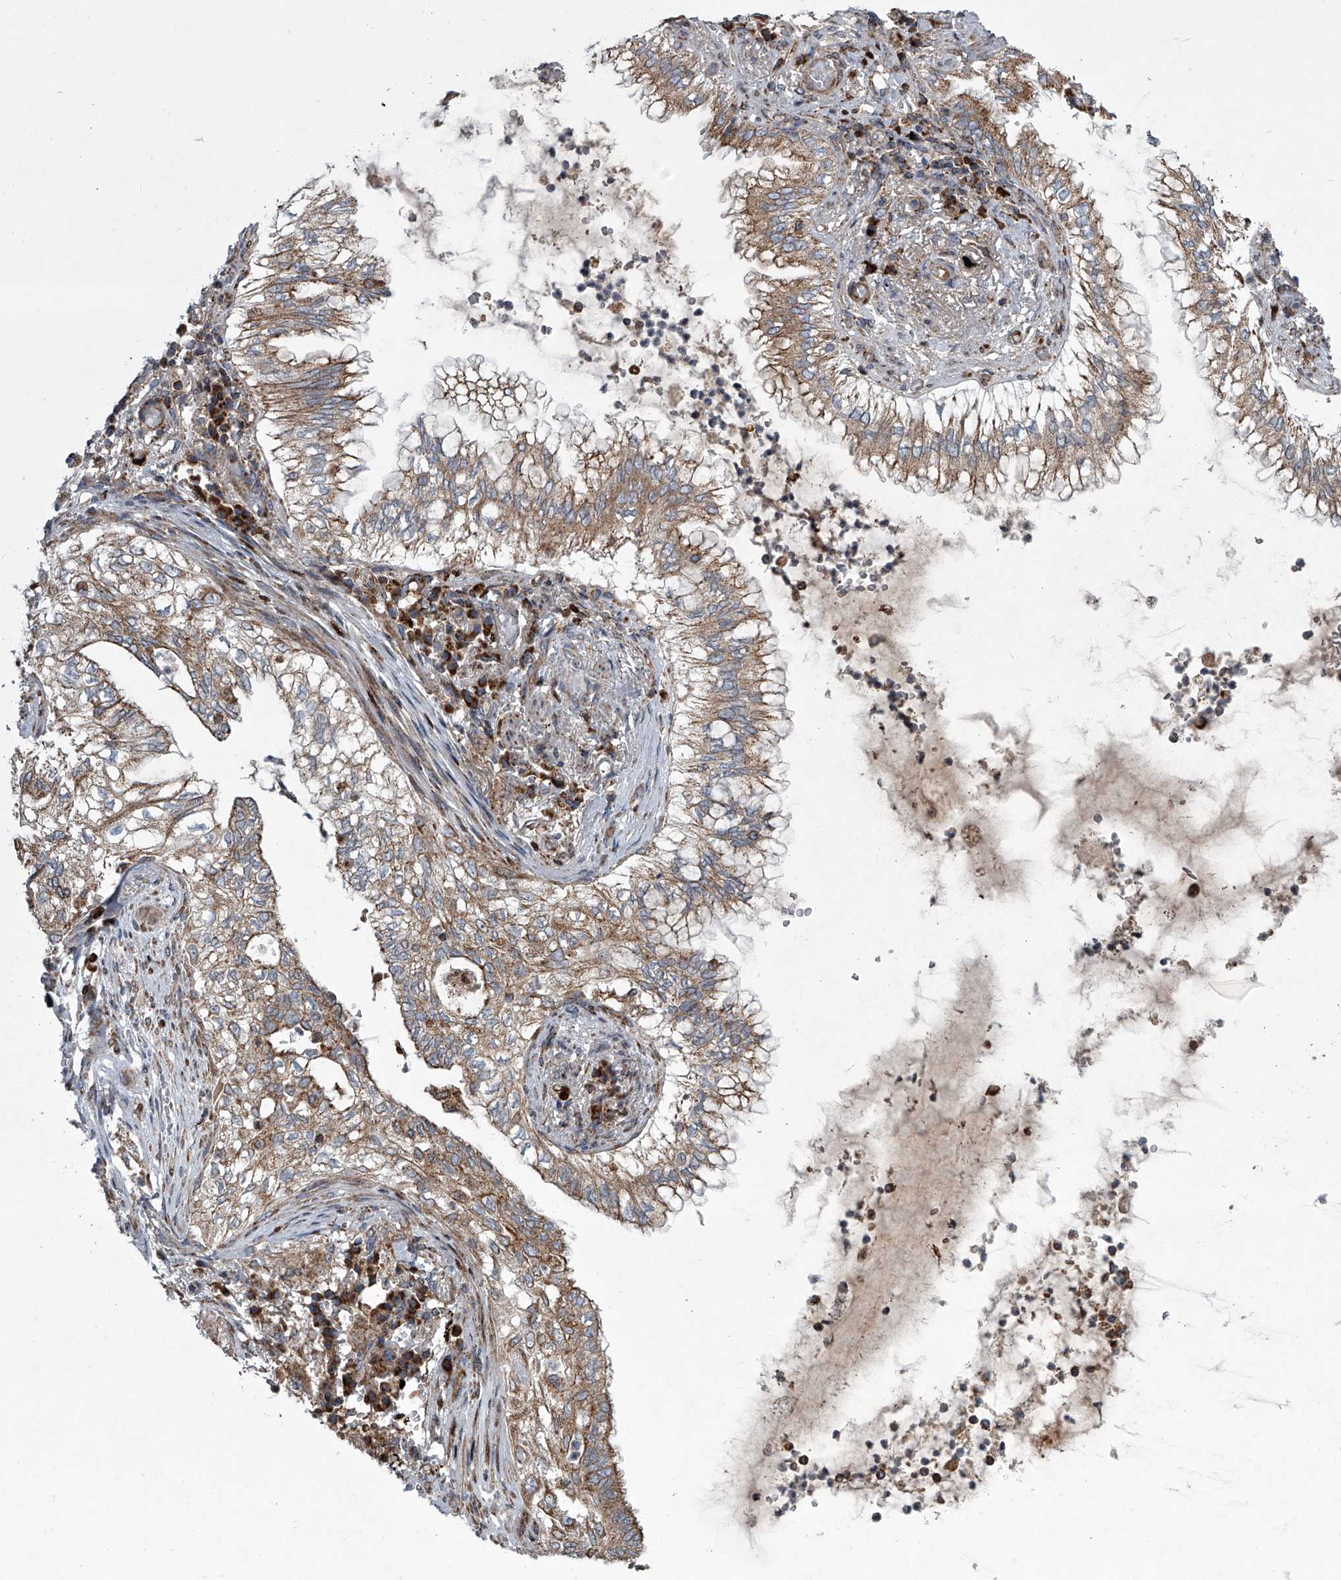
{"staining": {"intensity": "moderate", "quantity": ">75%", "location": "cytoplasmic/membranous"}, "tissue": "lung cancer", "cell_type": "Tumor cells", "image_type": "cancer", "snomed": [{"axis": "morphology", "description": "Adenocarcinoma, NOS"}, {"axis": "topography", "description": "Lung"}], "caption": "Approximately >75% of tumor cells in lung cancer (adenocarcinoma) exhibit moderate cytoplasmic/membranous protein expression as visualized by brown immunohistochemical staining.", "gene": "STRADA", "patient": {"sex": "female", "age": 70}}